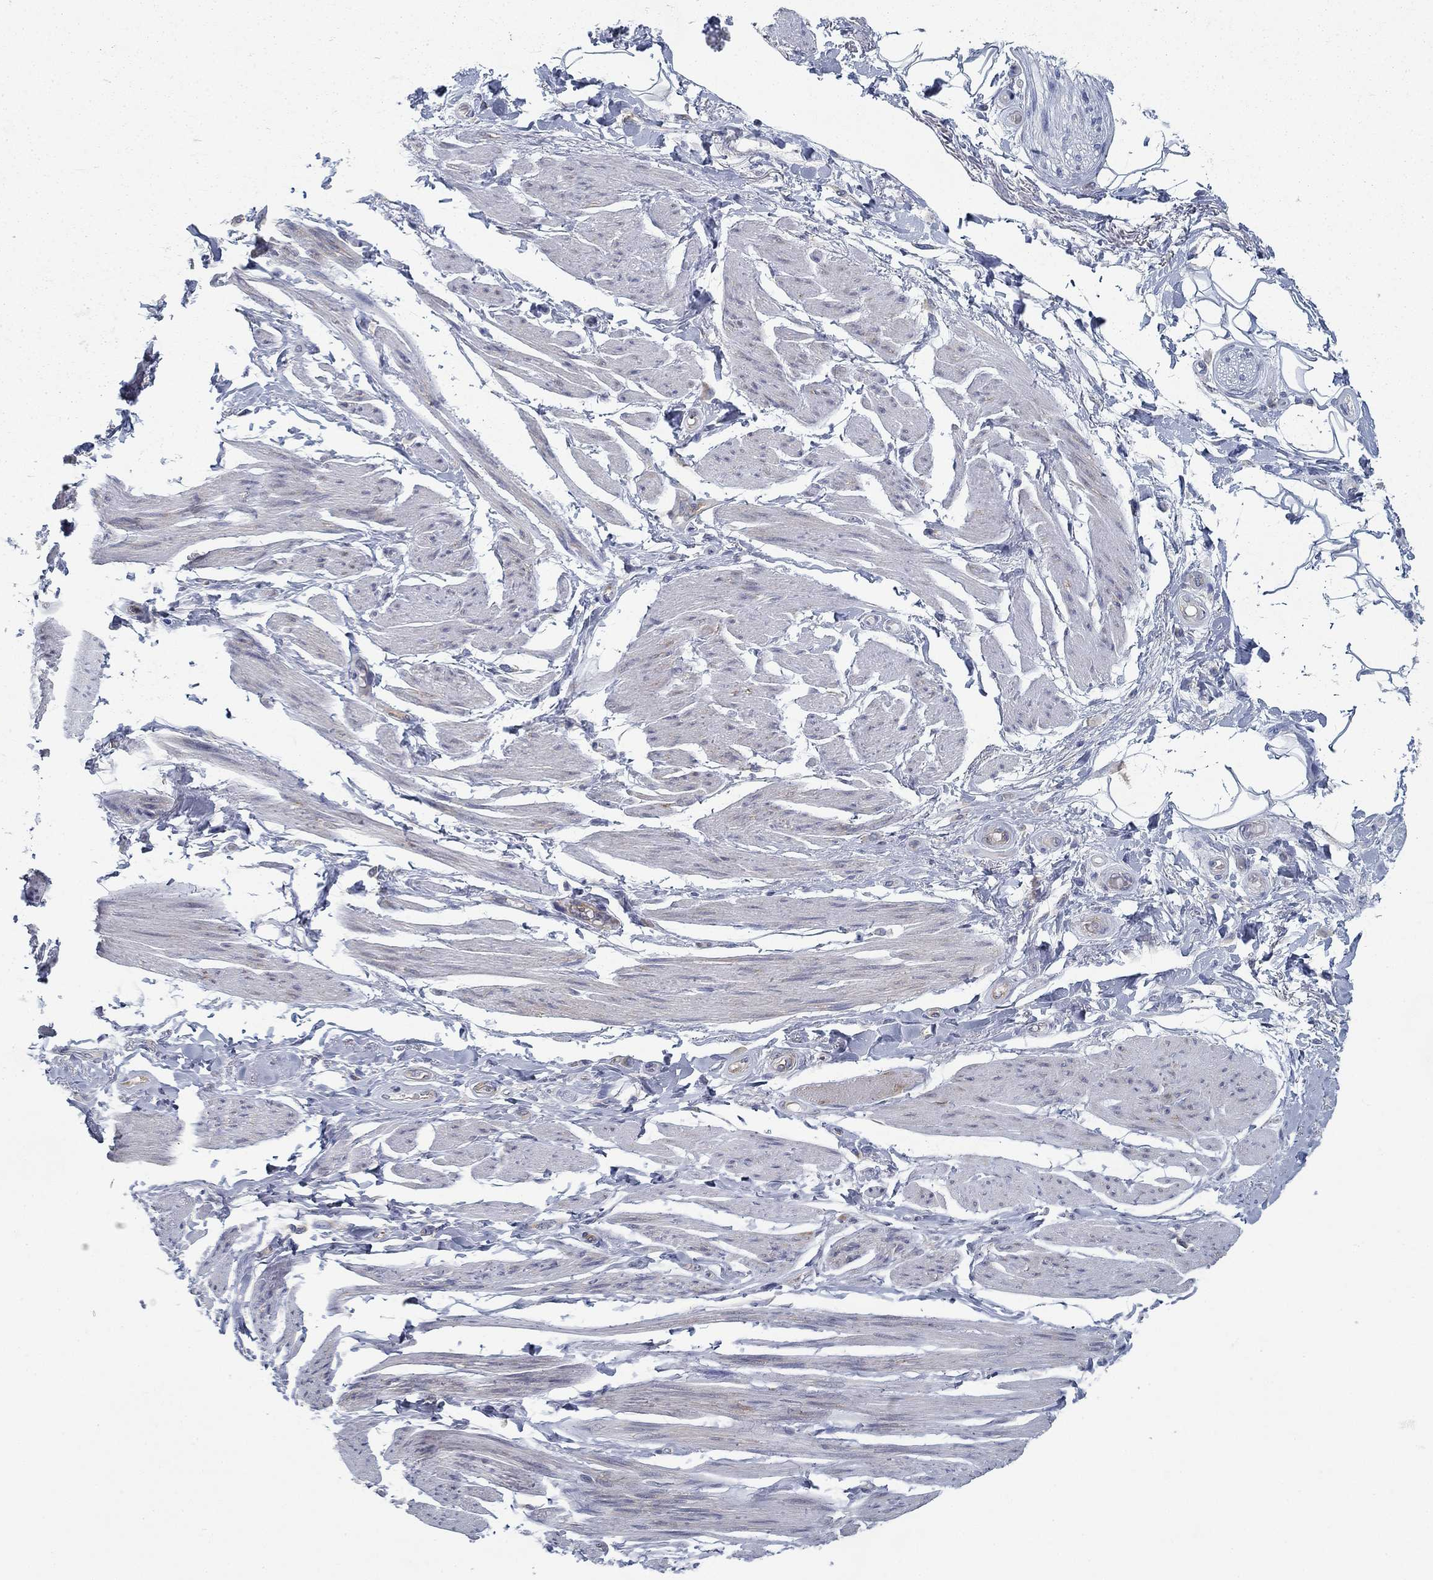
{"staining": {"intensity": "negative", "quantity": "none", "location": "none"}, "tissue": "adipose tissue", "cell_type": "Adipocytes", "image_type": "normal", "snomed": [{"axis": "morphology", "description": "Normal tissue, NOS"}, {"axis": "topography", "description": "Skeletal muscle"}, {"axis": "topography", "description": "Anal"}, {"axis": "topography", "description": "Peripheral nerve tissue"}], "caption": "A high-resolution image shows immunohistochemistry (IHC) staining of benign adipose tissue, which demonstrates no significant expression in adipocytes. (DAB (3,3'-diaminobenzidine) immunohistochemistry (IHC) with hematoxylin counter stain).", "gene": "FXR1", "patient": {"sex": "male", "age": 53}}